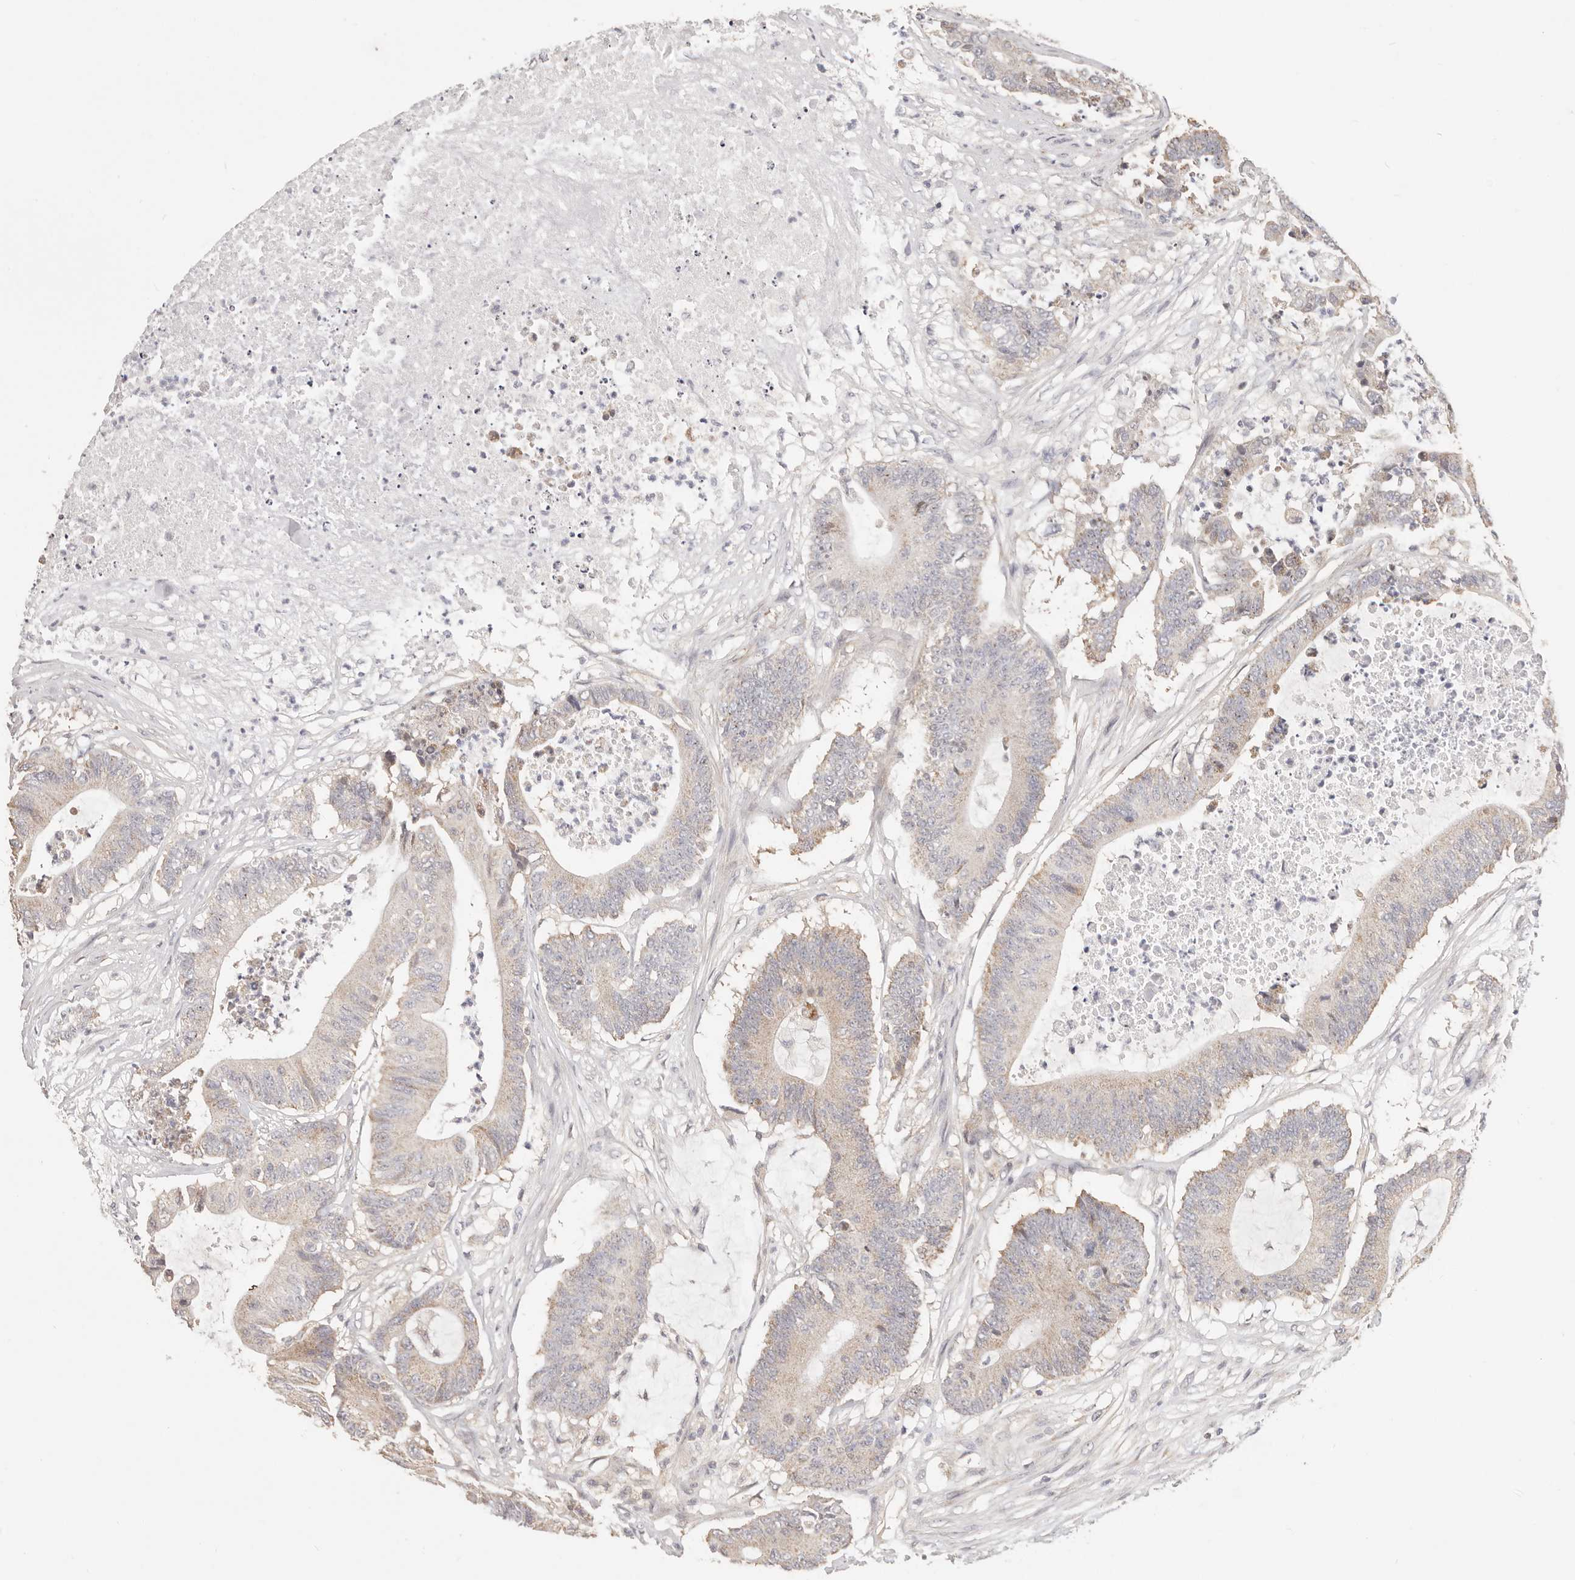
{"staining": {"intensity": "moderate", "quantity": "<25%", "location": "cytoplasmic/membranous"}, "tissue": "colorectal cancer", "cell_type": "Tumor cells", "image_type": "cancer", "snomed": [{"axis": "morphology", "description": "Adenocarcinoma, NOS"}, {"axis": "topography", "description": "Colon"}], "caption": "Tumor cells show low levels of moderate cytoplasmic/membranous positivity in approximately <25% of cells in human adenocarcinoma (colorectal).", "gene": "KCMF1", "patient": {"sex": "female", "age": 84}}